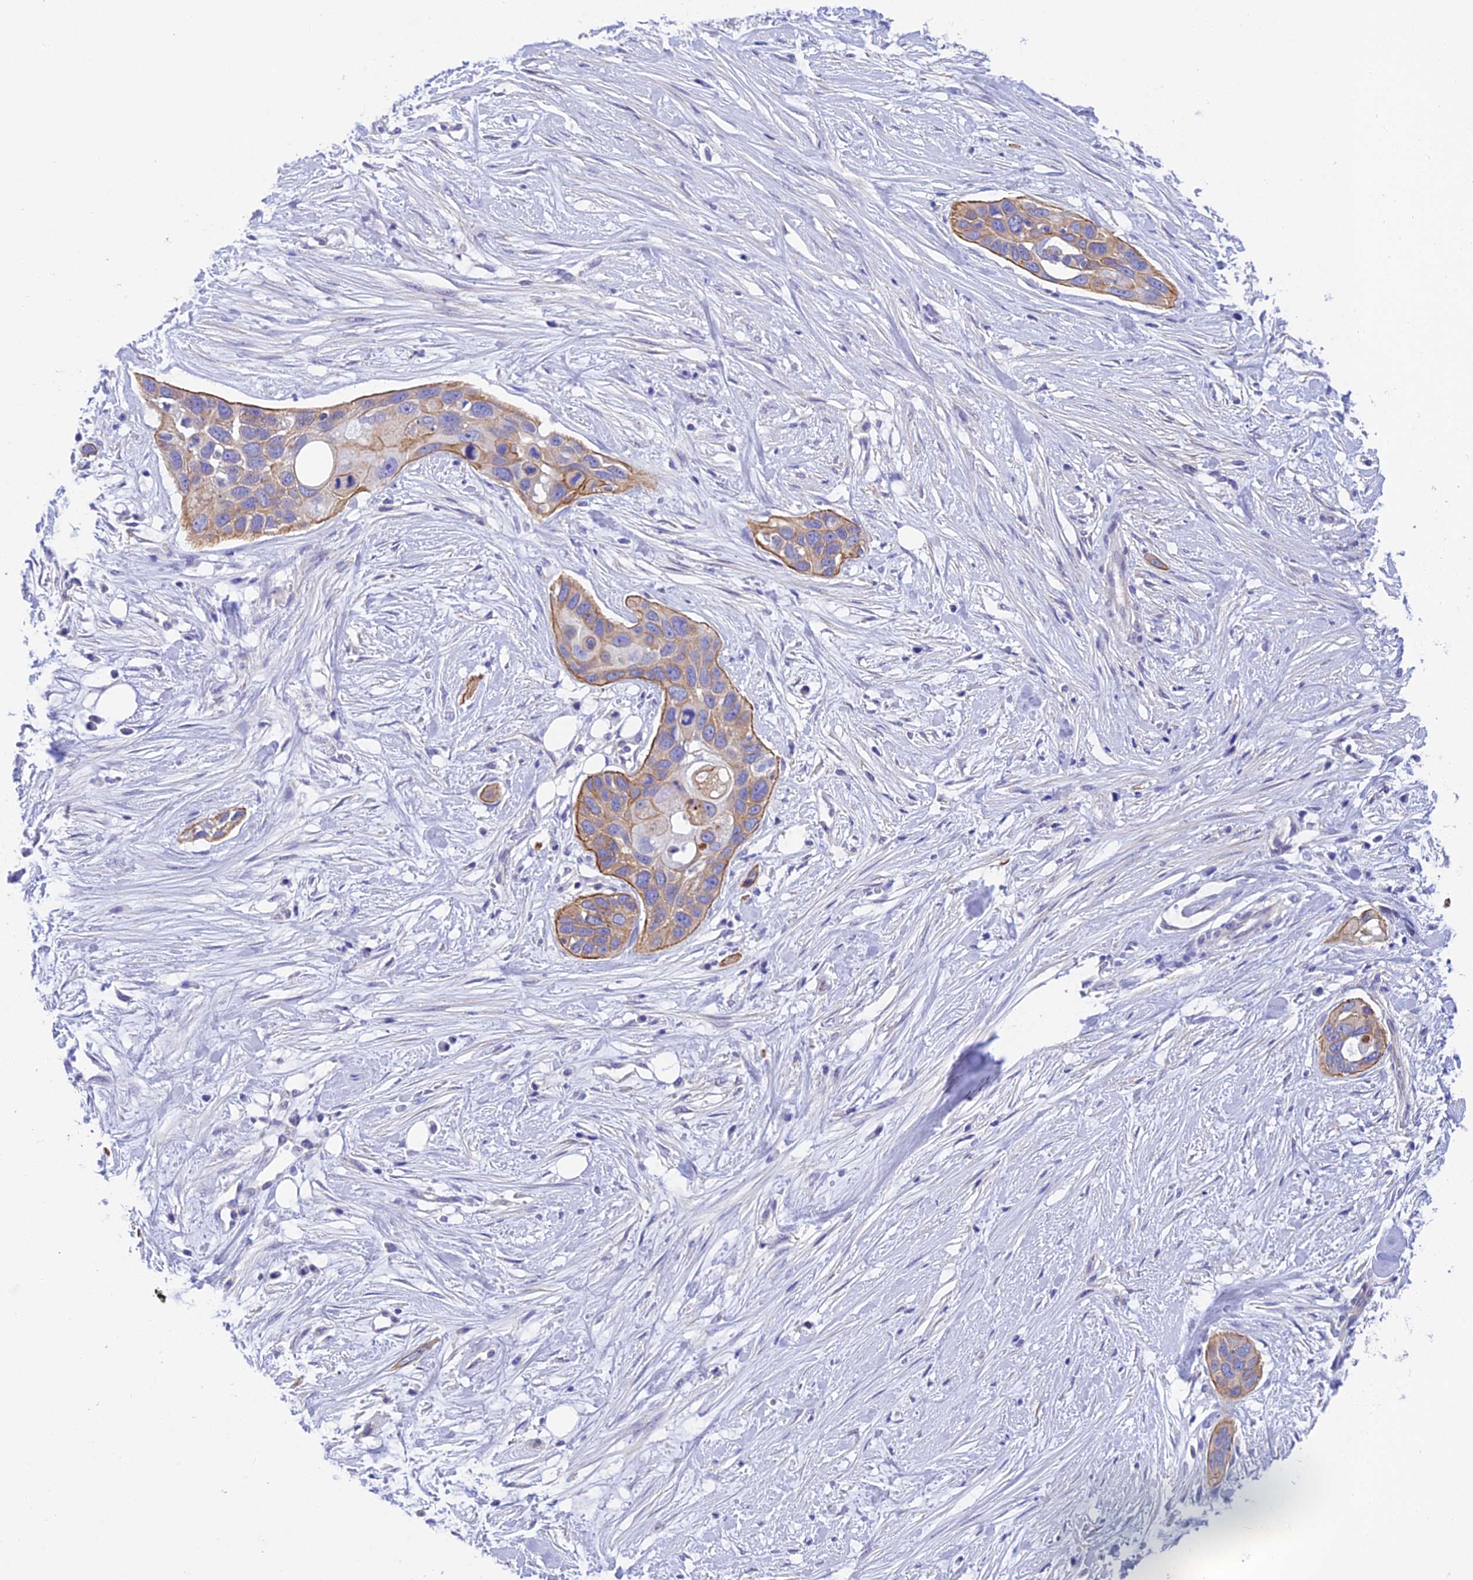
{"staining": {"intensity": "weak", "quantity": "25%-75%", "location": "cytoplasmic/membranous"}, "tissue": "pancreatic cancer", "cell_type": "Tumor cells", "image_type": "cancer", "snomed": [{"axis": "morphology", "description": "Adenocarcinoma, NOS"}, {"axis": "topography", "description": "Pancreas"}], "caption": "A low amount of weak cytoplasmic/membranous expression is present in approximately 25%-75% of tumor cells in pancreatic cancer (adenocarcinoma) tissue.", "gene": "C17orf67", "patient": {"sex": "female", "age": 60}}